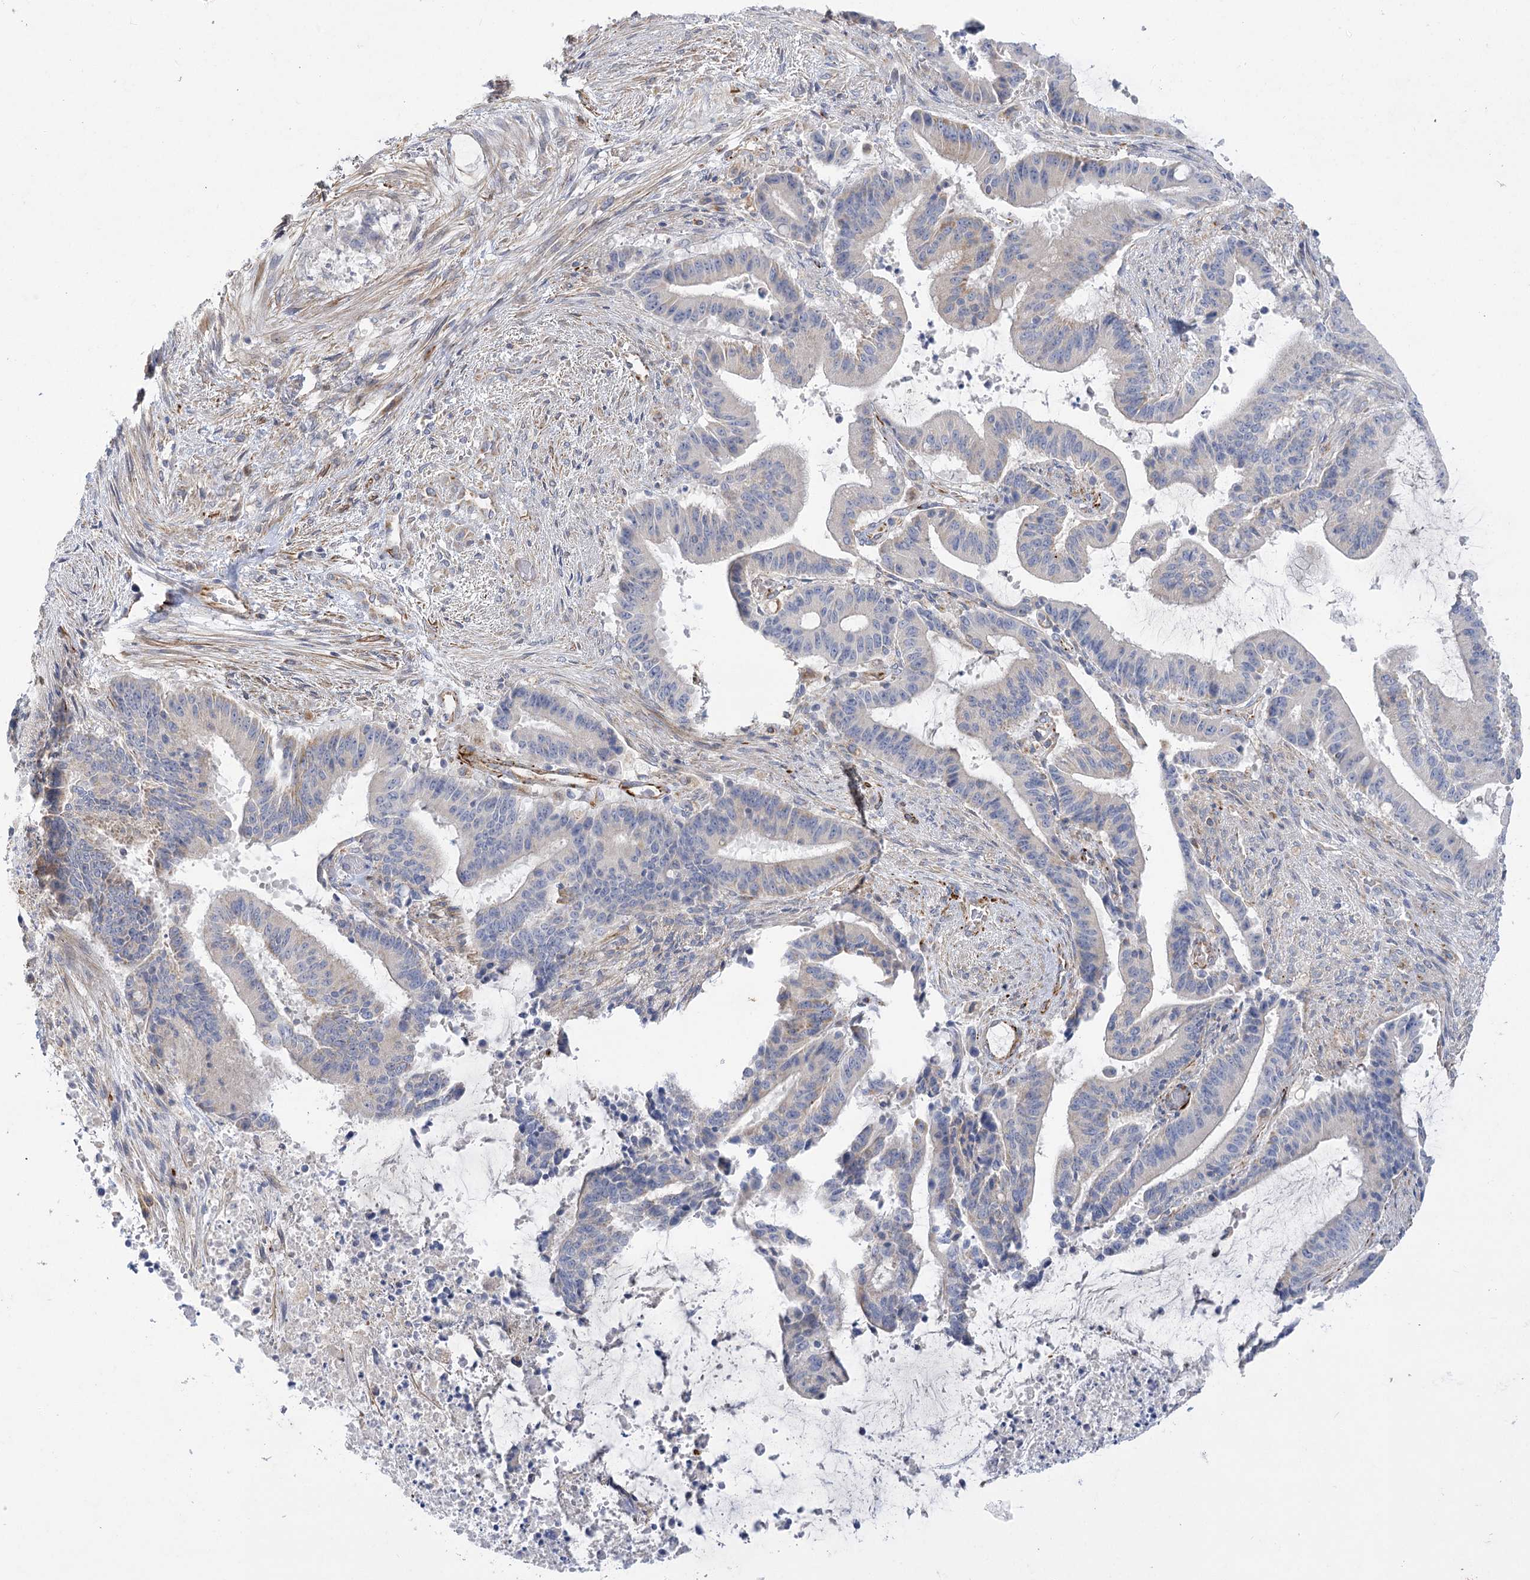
{"staining": {"intensity": "negative", "quantity": "none", "location": "none"}, "tissue": "liver cancer", "cell_type": "Tumor cells", "image_type": "cancer", "snomed": [{"axis": "morphology", "description": "Normal tissue, NOS"}, {"axis": "morphology", "description": "Cholangiocarcinoma"}, {"axis": "topography", "description": "Liver"}, {"axis": "topography", "description": "Peripheral nerve tissue"}], "caption": "Tumor cells show no significant protein staining in liver cholangiocarcinoma. Nuclei are stained in blue.", "gene": "DHTKD1", "patient": {"sex": "female", "age": 73}}